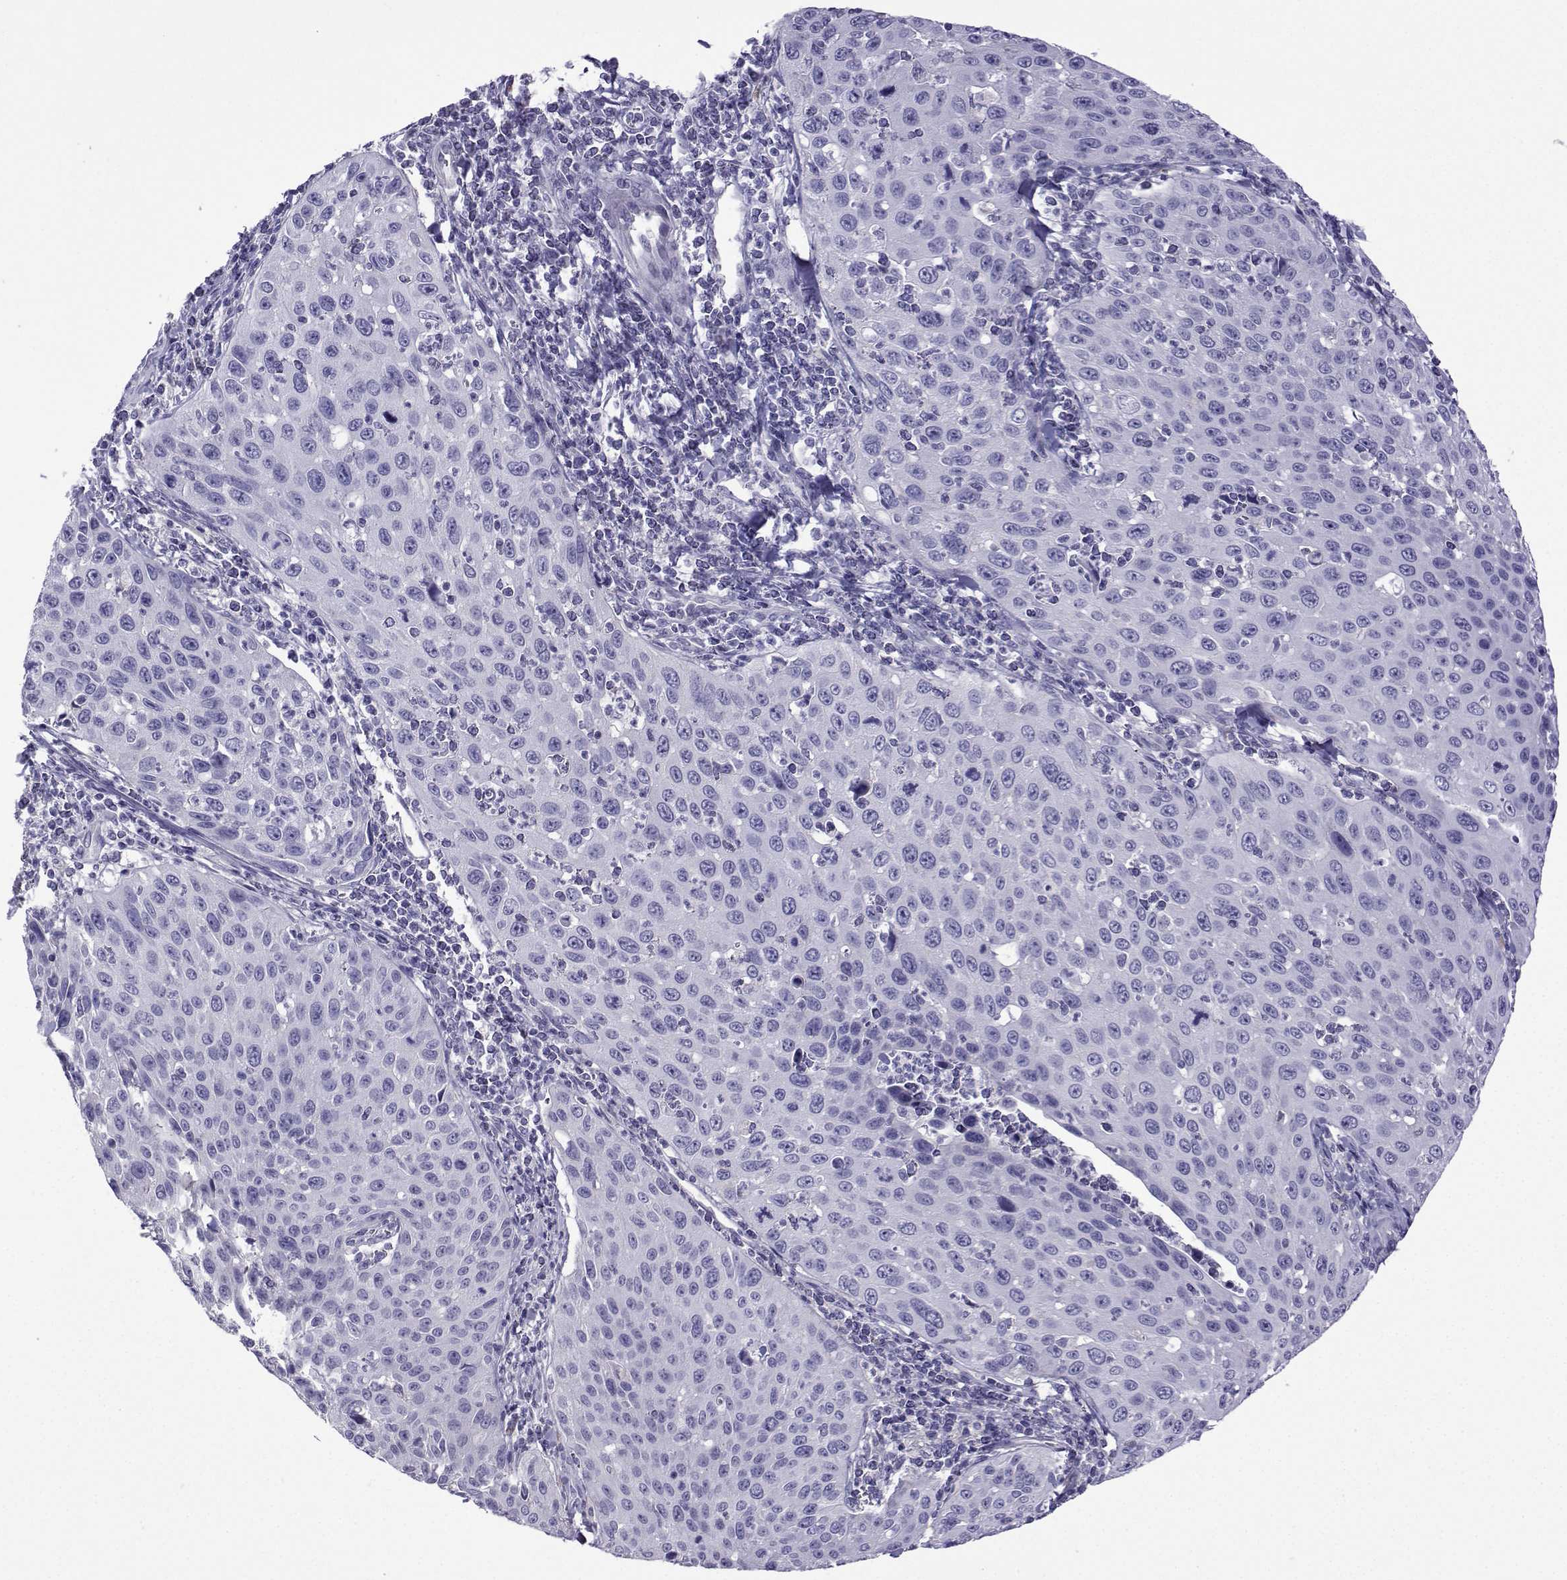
{"staining": {"intensity": "negative", "quantity": "none", "location": "none"}, "tissue": "cervical cancer", "cell_type": "Tumor cells", "image_type": "cancer", "snomed": [{"axis": "morphology", "description": "Squamous cell carcinoma, NOS"}, {"axis": "topography", "description": "Cervix"}], "caption": "DAB (3,3'-diaminobenzidine) immunohistochemical staining of cervical squamous cell carcinoma shows no significant staining in tumor cells. (Immunohistochemistry, brightfield microscopy, high magnification).", "gene": "CFAP70", "patient": {"sex": "female", "age": 26}}